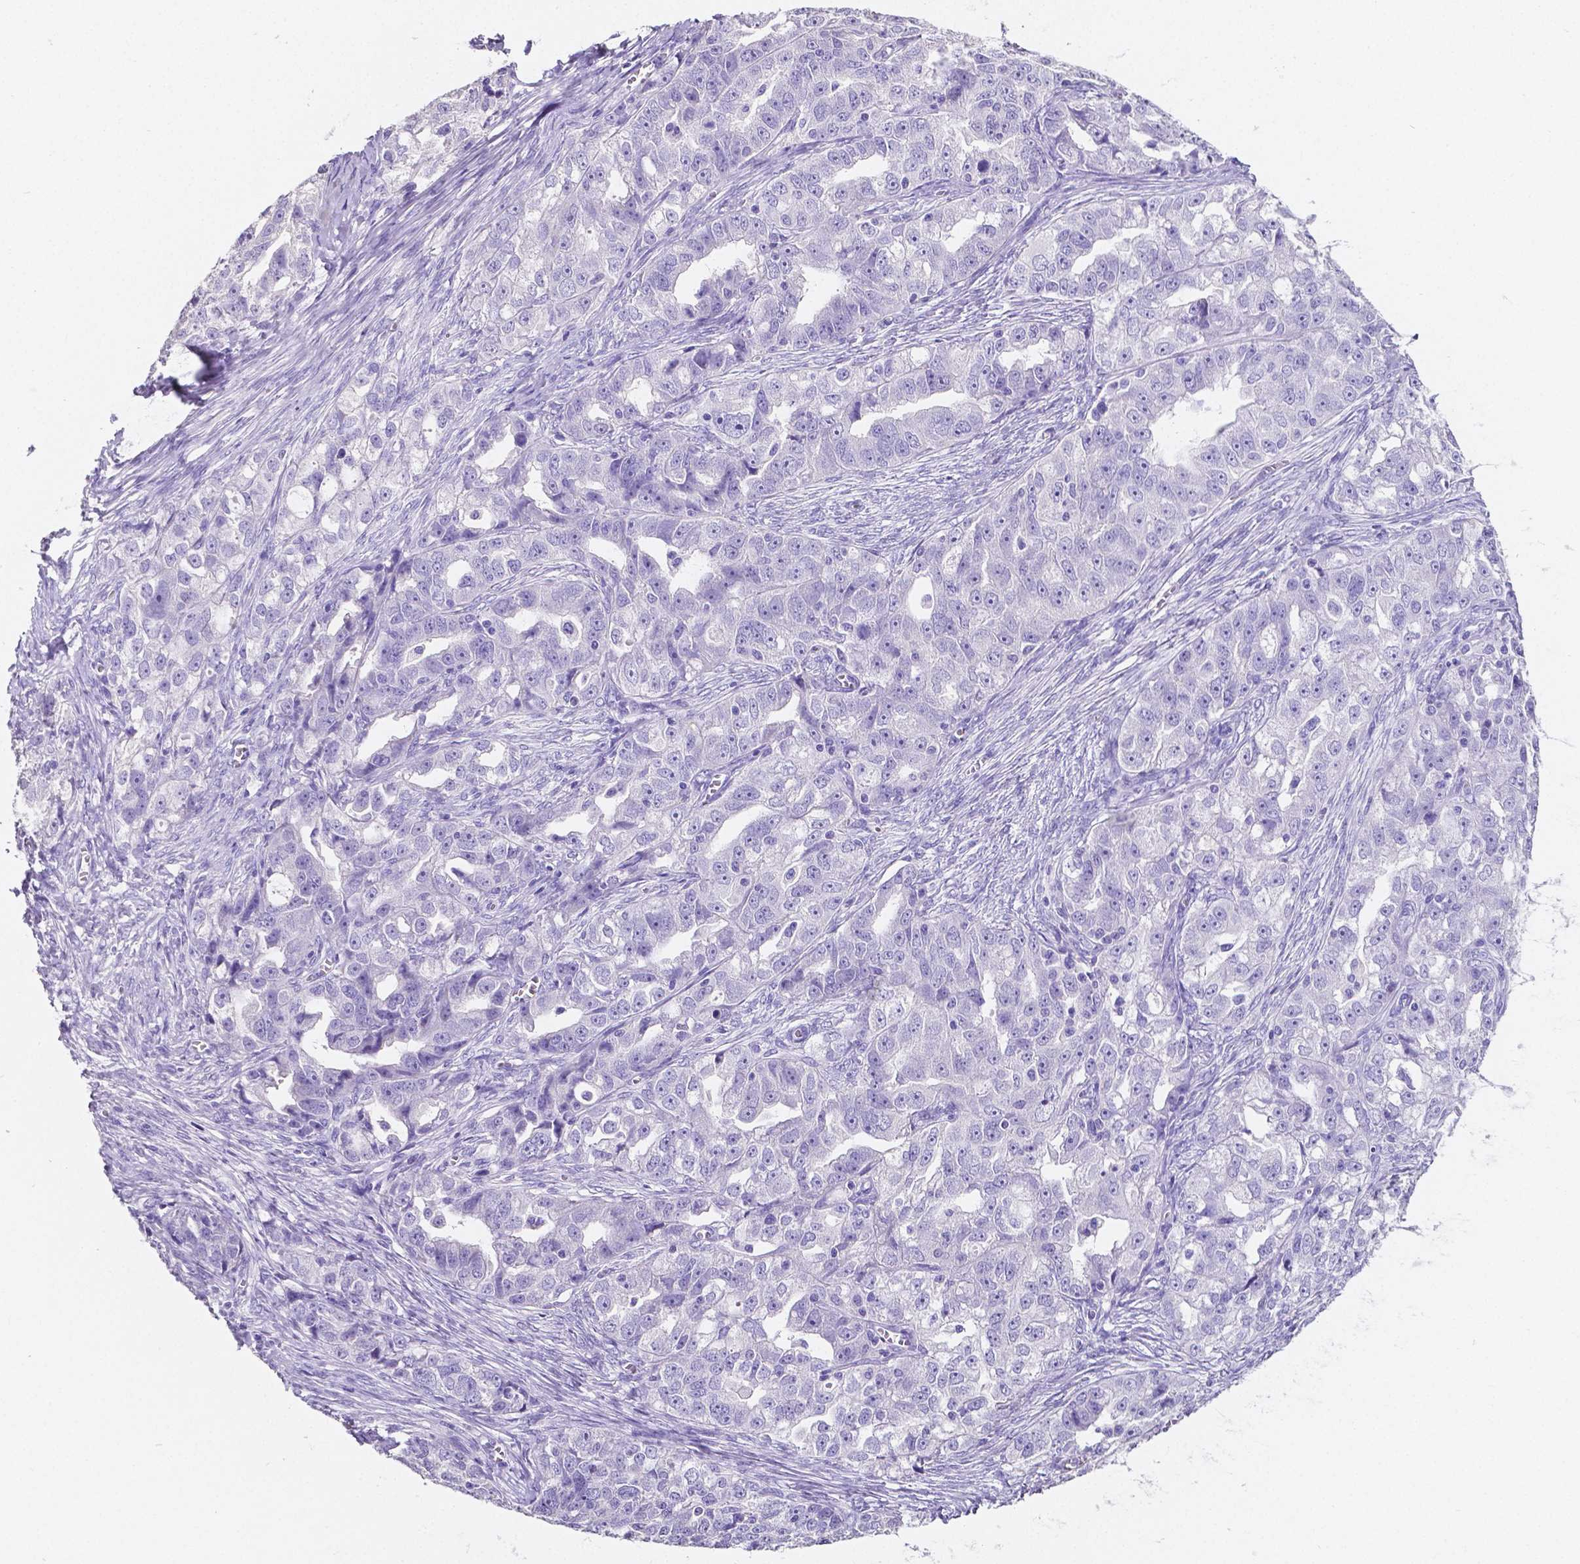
{"staining": {"intensity": "negative", "quantity": "none", "location": "none"}, "tissue": "ovarian cancer", "cell_type": "Tumor cells", "image_type": "cancer", "snomed": [{"axis": "morphology", "description": "Cystadenocarcinoma, serous, NOS"}, {"axis": "topography", "description": "Ovary"}], "caption": "Immunohistochemistry image of human ovarian serous cystadenocarcinoma stained for a protein (brown), which demonstrates no staining in tumor cells.", "gene": "SATB2", "patient": {"sex": "female", "age": 51}}